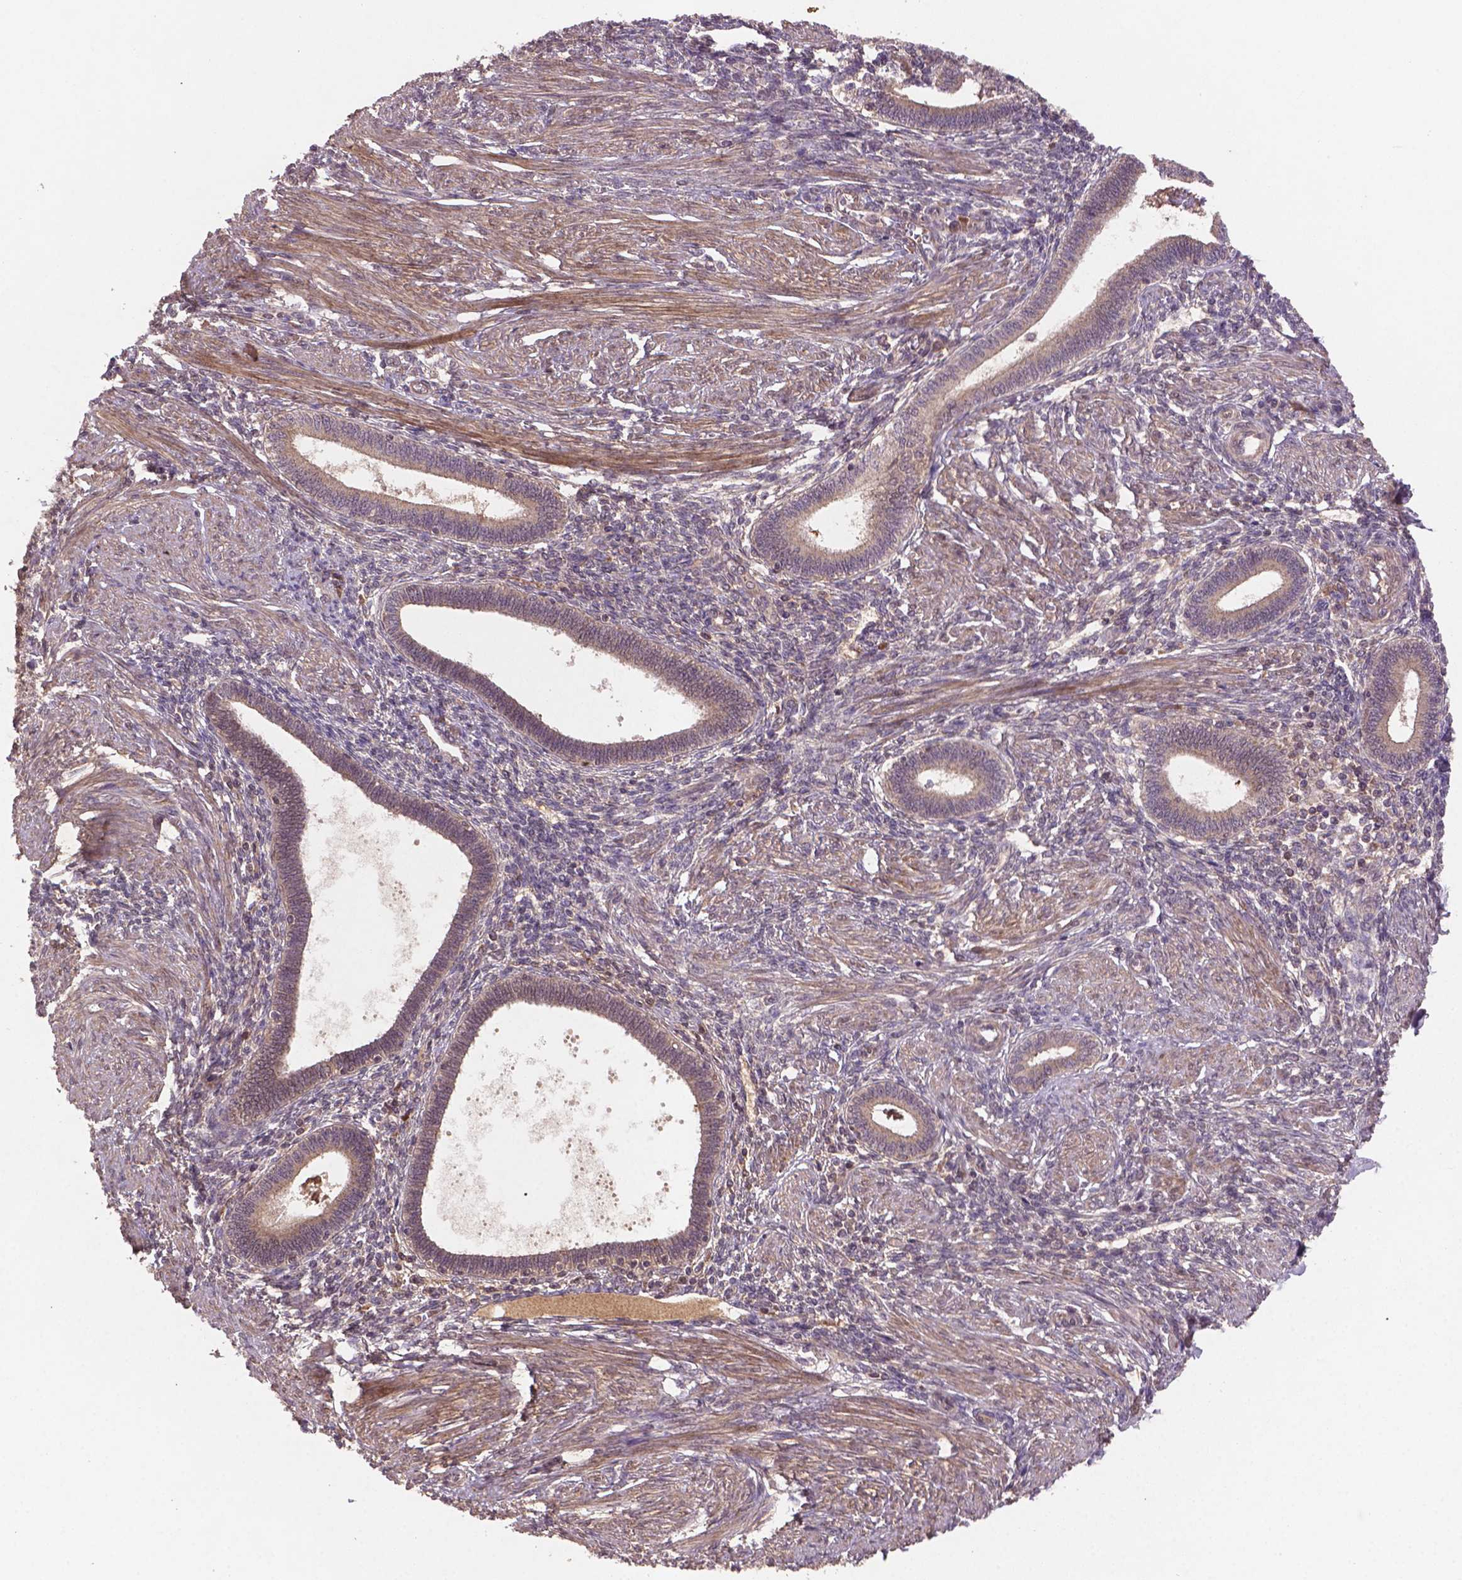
{"staining": {"intensity": "weak", "quantity": "<25%", "location": "cytoplasmic/membranous"}, "tissue": "endometrium", "cell_type": "Cells in endometrial stroma", "image_type": "normal", "snomed": [{"axis": "morphology", "description": "Normal tissue, NOS"}, {"axis": "topography", "description": "Endometrium"}], "caption": "Immunohistochemical staining of unremarkable human endometrium exhibits no significant positivity in cells in endometrial stroma. The staining is performed using DAB (3,3'-diaminobenzidine) brown chromogen with nuclei counter-stained in using hematoxylin.", "gene": "NIPAL2", "patient": {"sex": "female", "age": 42}}